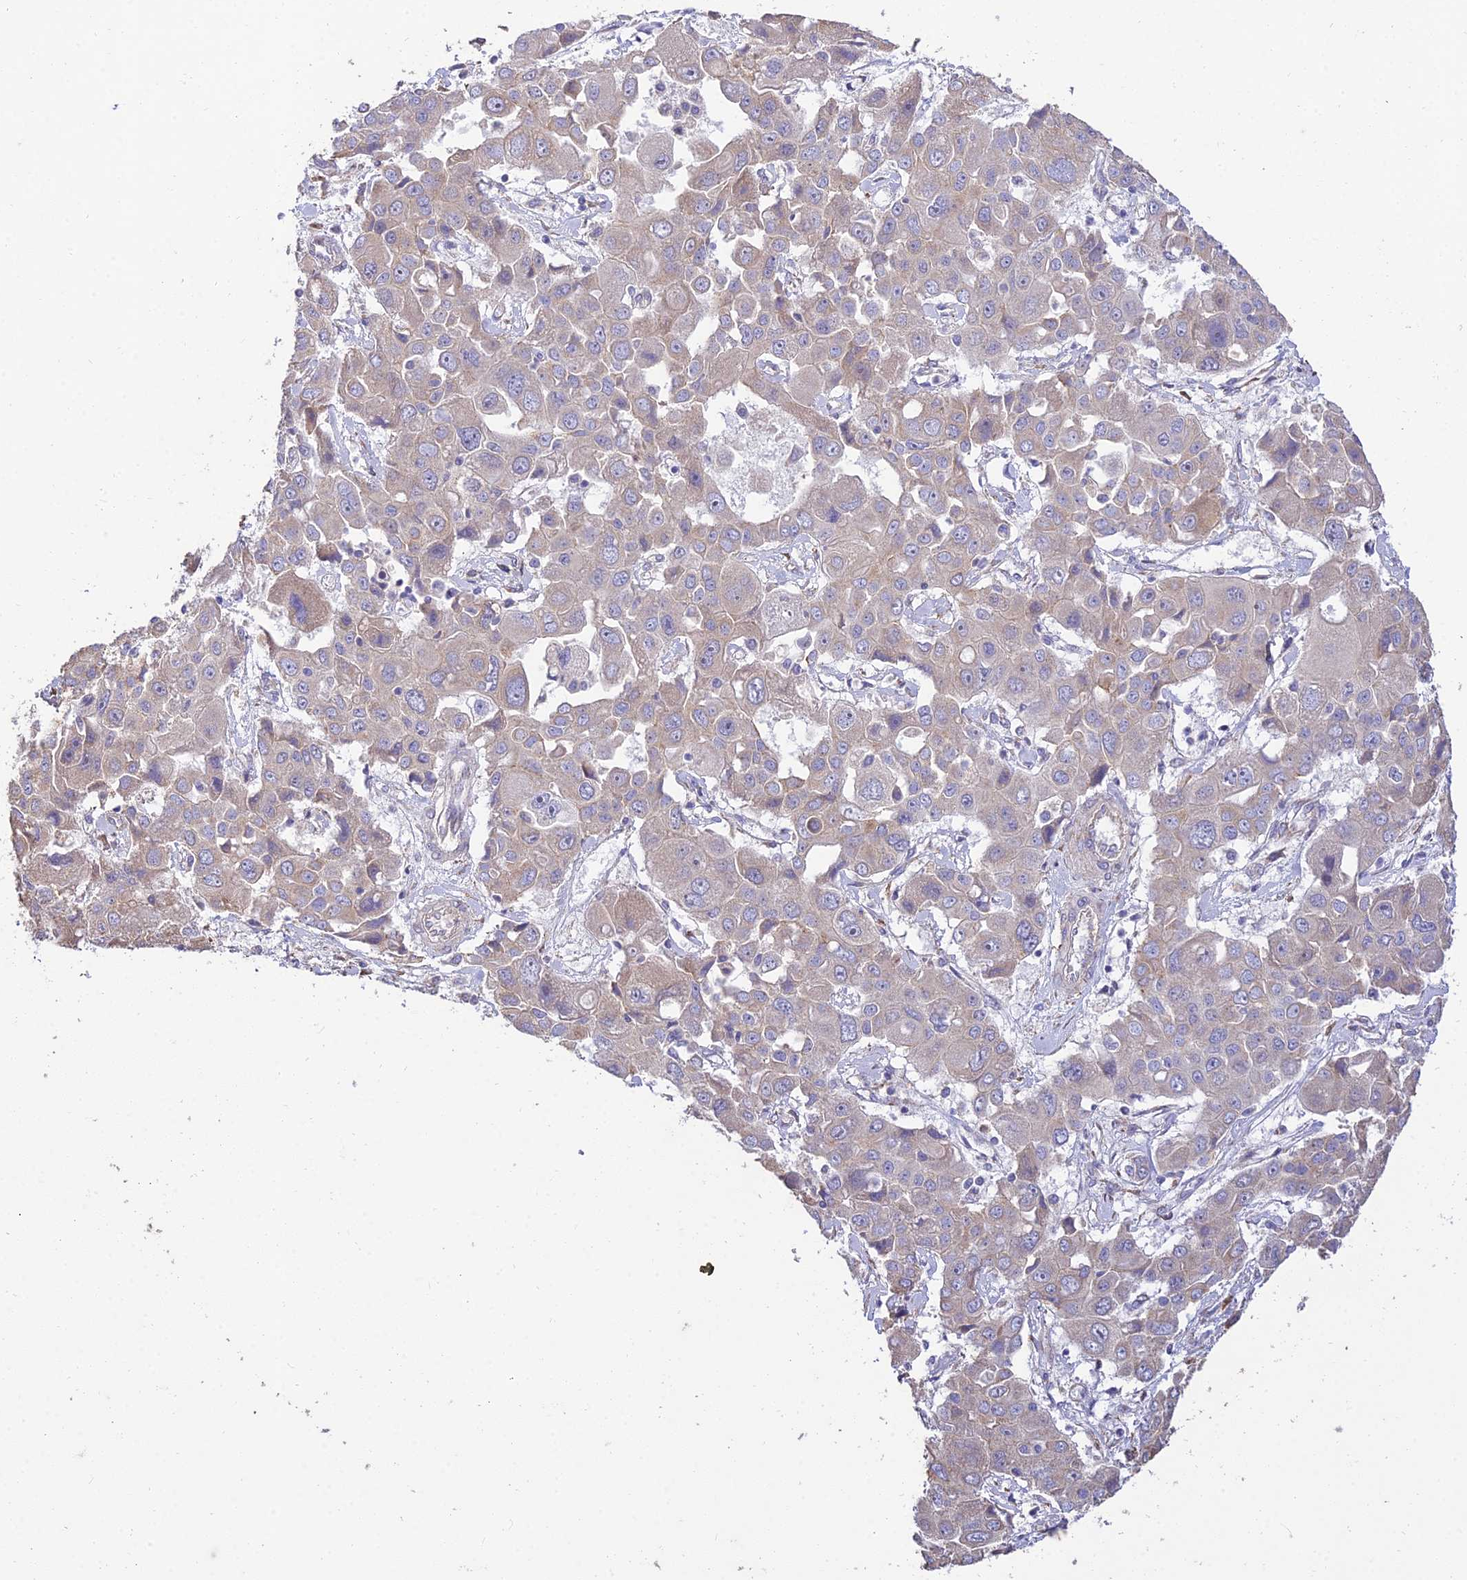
{"staining": {"intensity": "weak", "quantity": "25%-75%", "location": "cytoplasmic/membranous"}, "tissue": "liver cancer", "cell_type": "Tumor cells", "image_type": "cancer", "snomed": [{"axis": "morphology", "description": "Cholangiocarcinoma"}, {"axis": "topography", "description": "Liver"}], "caption": "Immunohistochemistry micrograph of cholangiocarcinoma (liver) stained for a protein (brown), which displays low levels of weak cytoplasmic/membranous staining in approximately 25%-75% of tumor cells.", "gene": "ARL8B", "patient": {"sex": "male", "age": 67}}